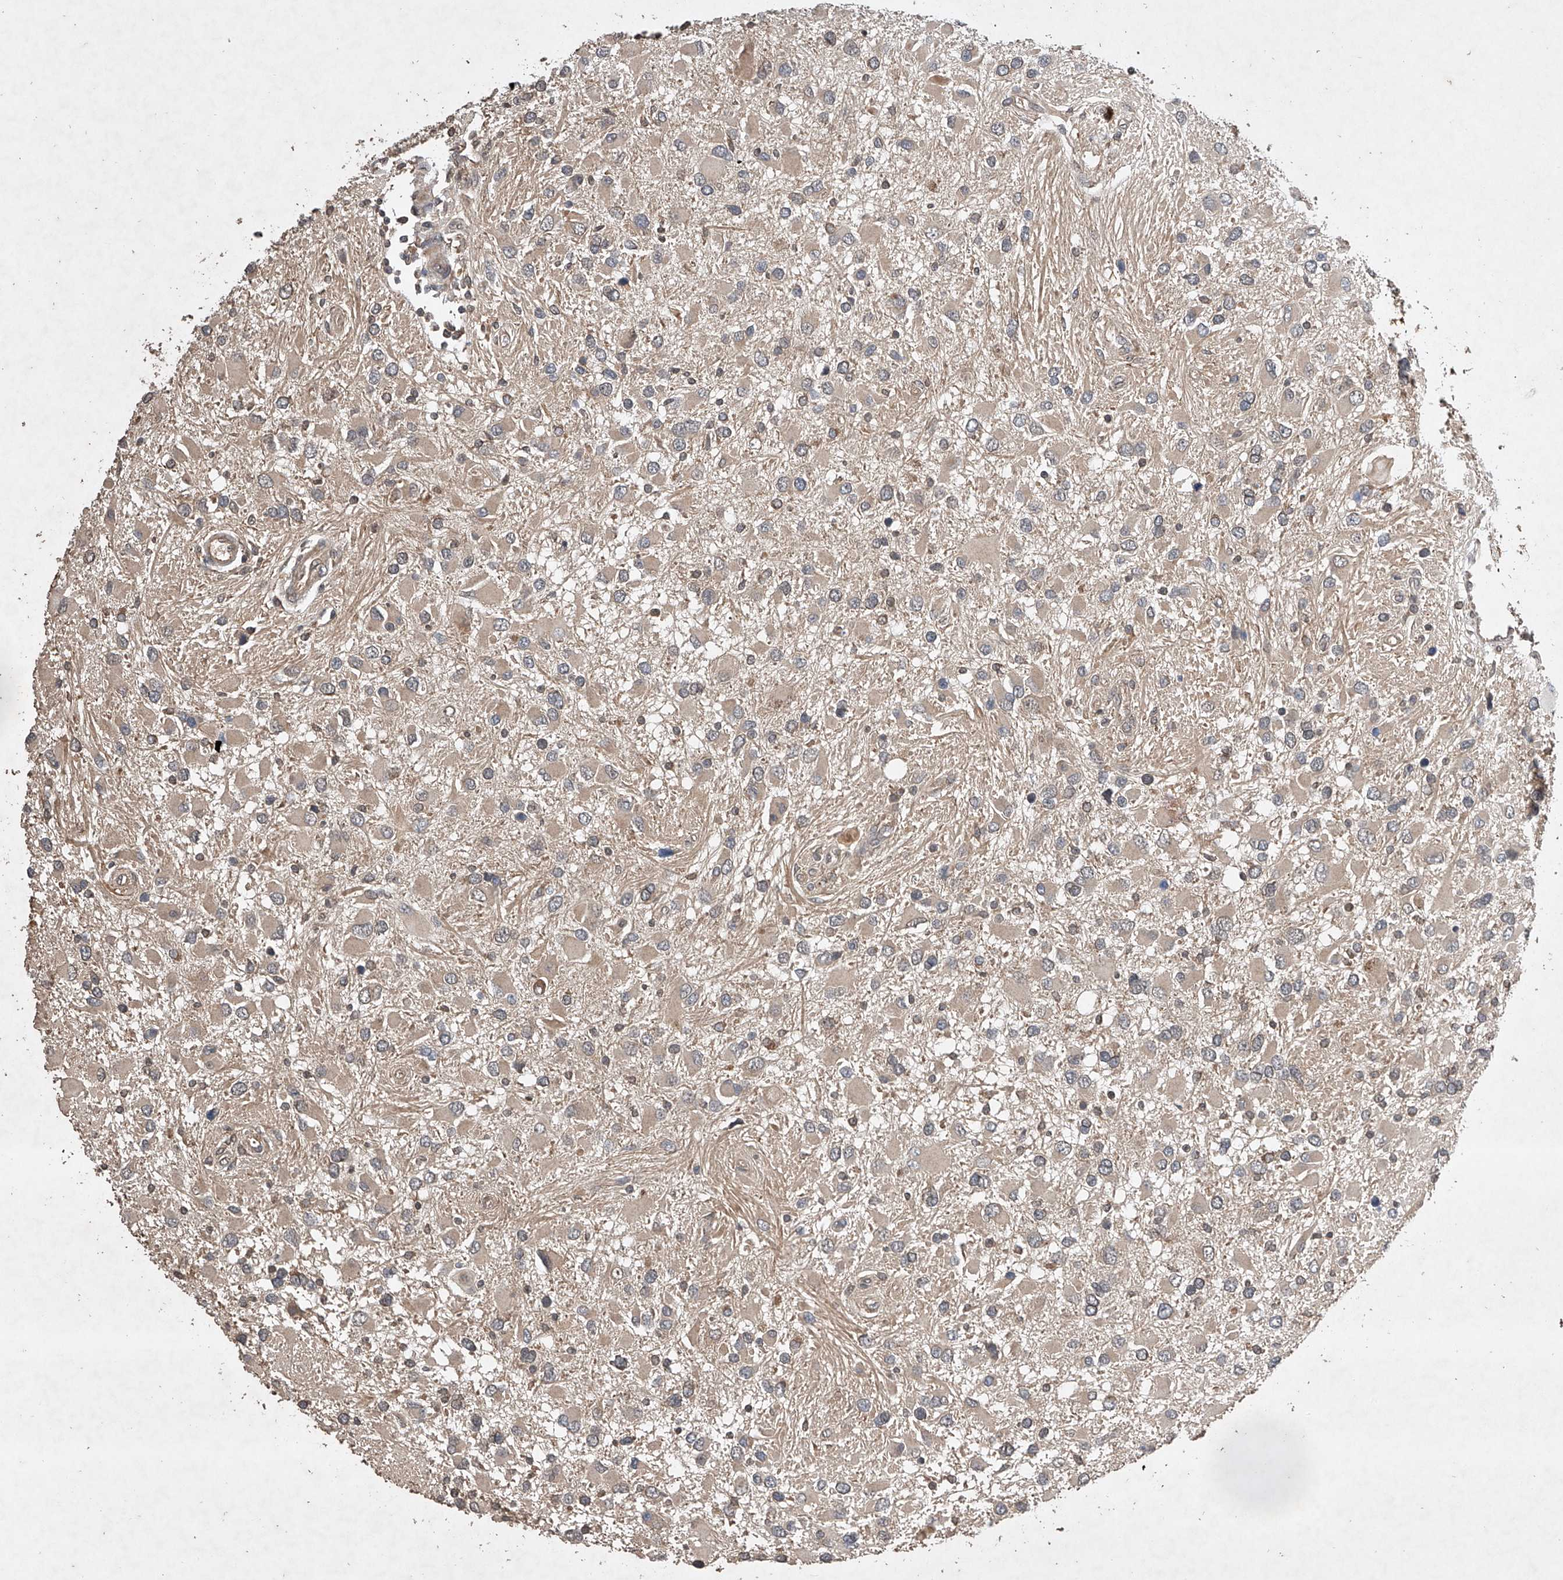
{"staining": {"intensity": "weak", "quantity": "25%-75%", "location": "cytoplasmic/membranous"}, "tissue": "glioma", "cell_type": "Tumor cells", "image_type": "cancer", "snomed": [{"axis": "morphology", "description": "Glioma, malignant, High grade"}, {"axis": "topography", "description": "Brain"}], "caption": "Weak cytoplasmic/membranous positivity for a protein is present in approximately 25%-75% of tumor cells of glioma using immunohistochemistry (IHC).", "gene": "LURAP1", "patient": {"sex": "male", "age": 53}}